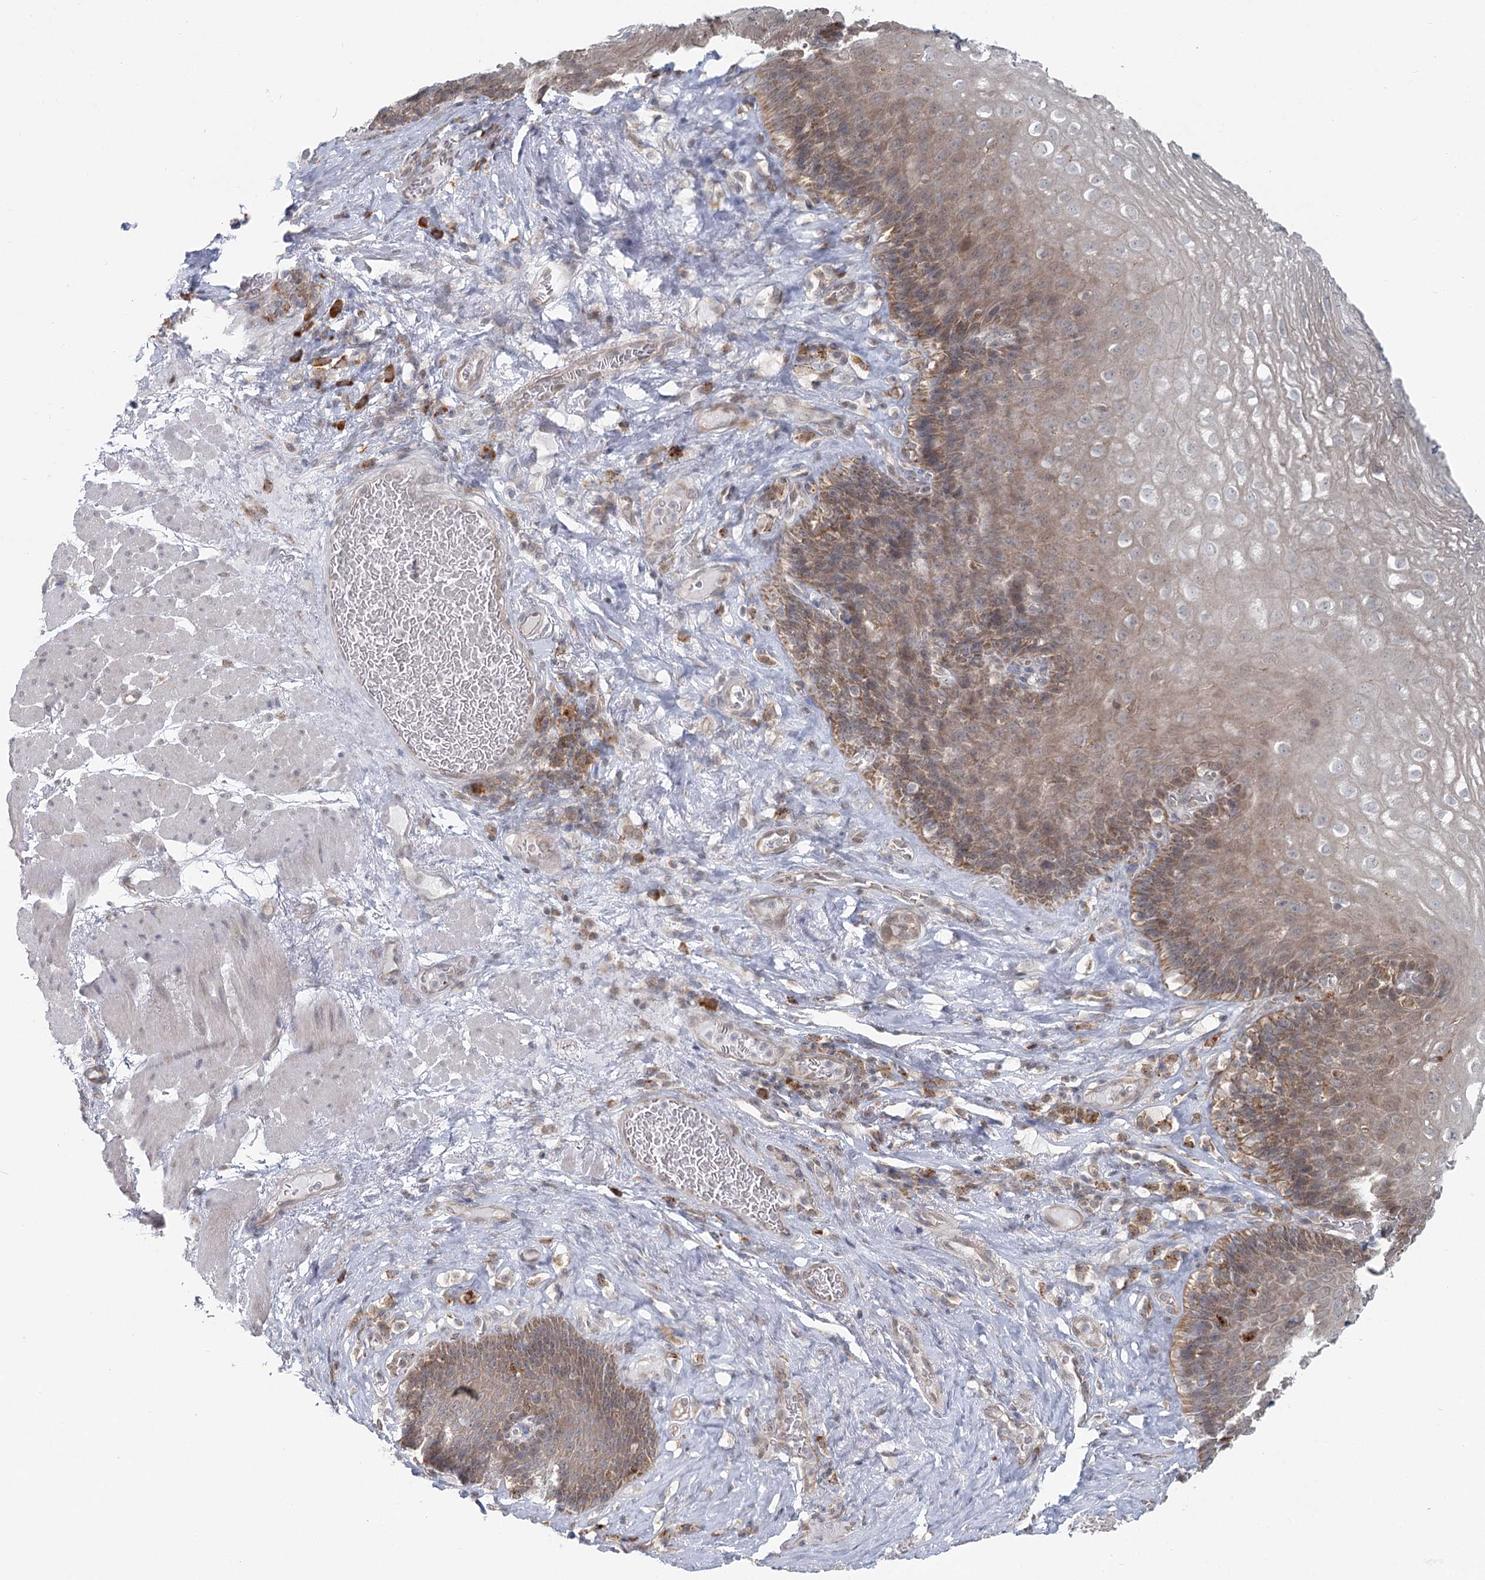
{"staining": {"intensity": "moderate", "quantity": "25%-75%", "location": "cytoplasmic/membranous"}, "tissue": "esophagus", "cell_type": "Squamous epithelial cells", "image_type": "normal", "snomed": [{"axis": "morphology", "description": "Normal tissue, NOS"}, {"axis": "topography", "description": "Esophagus"}], "caption": "An image showing moderate cytoplasmic/membranous expression in about 25%-75% of squamous epithelial cells in benign esophagus, as visualized by brown immunohistochemical staining.", "gene": "THNSL1", "patient": {"sex": "female", "age": 66}}